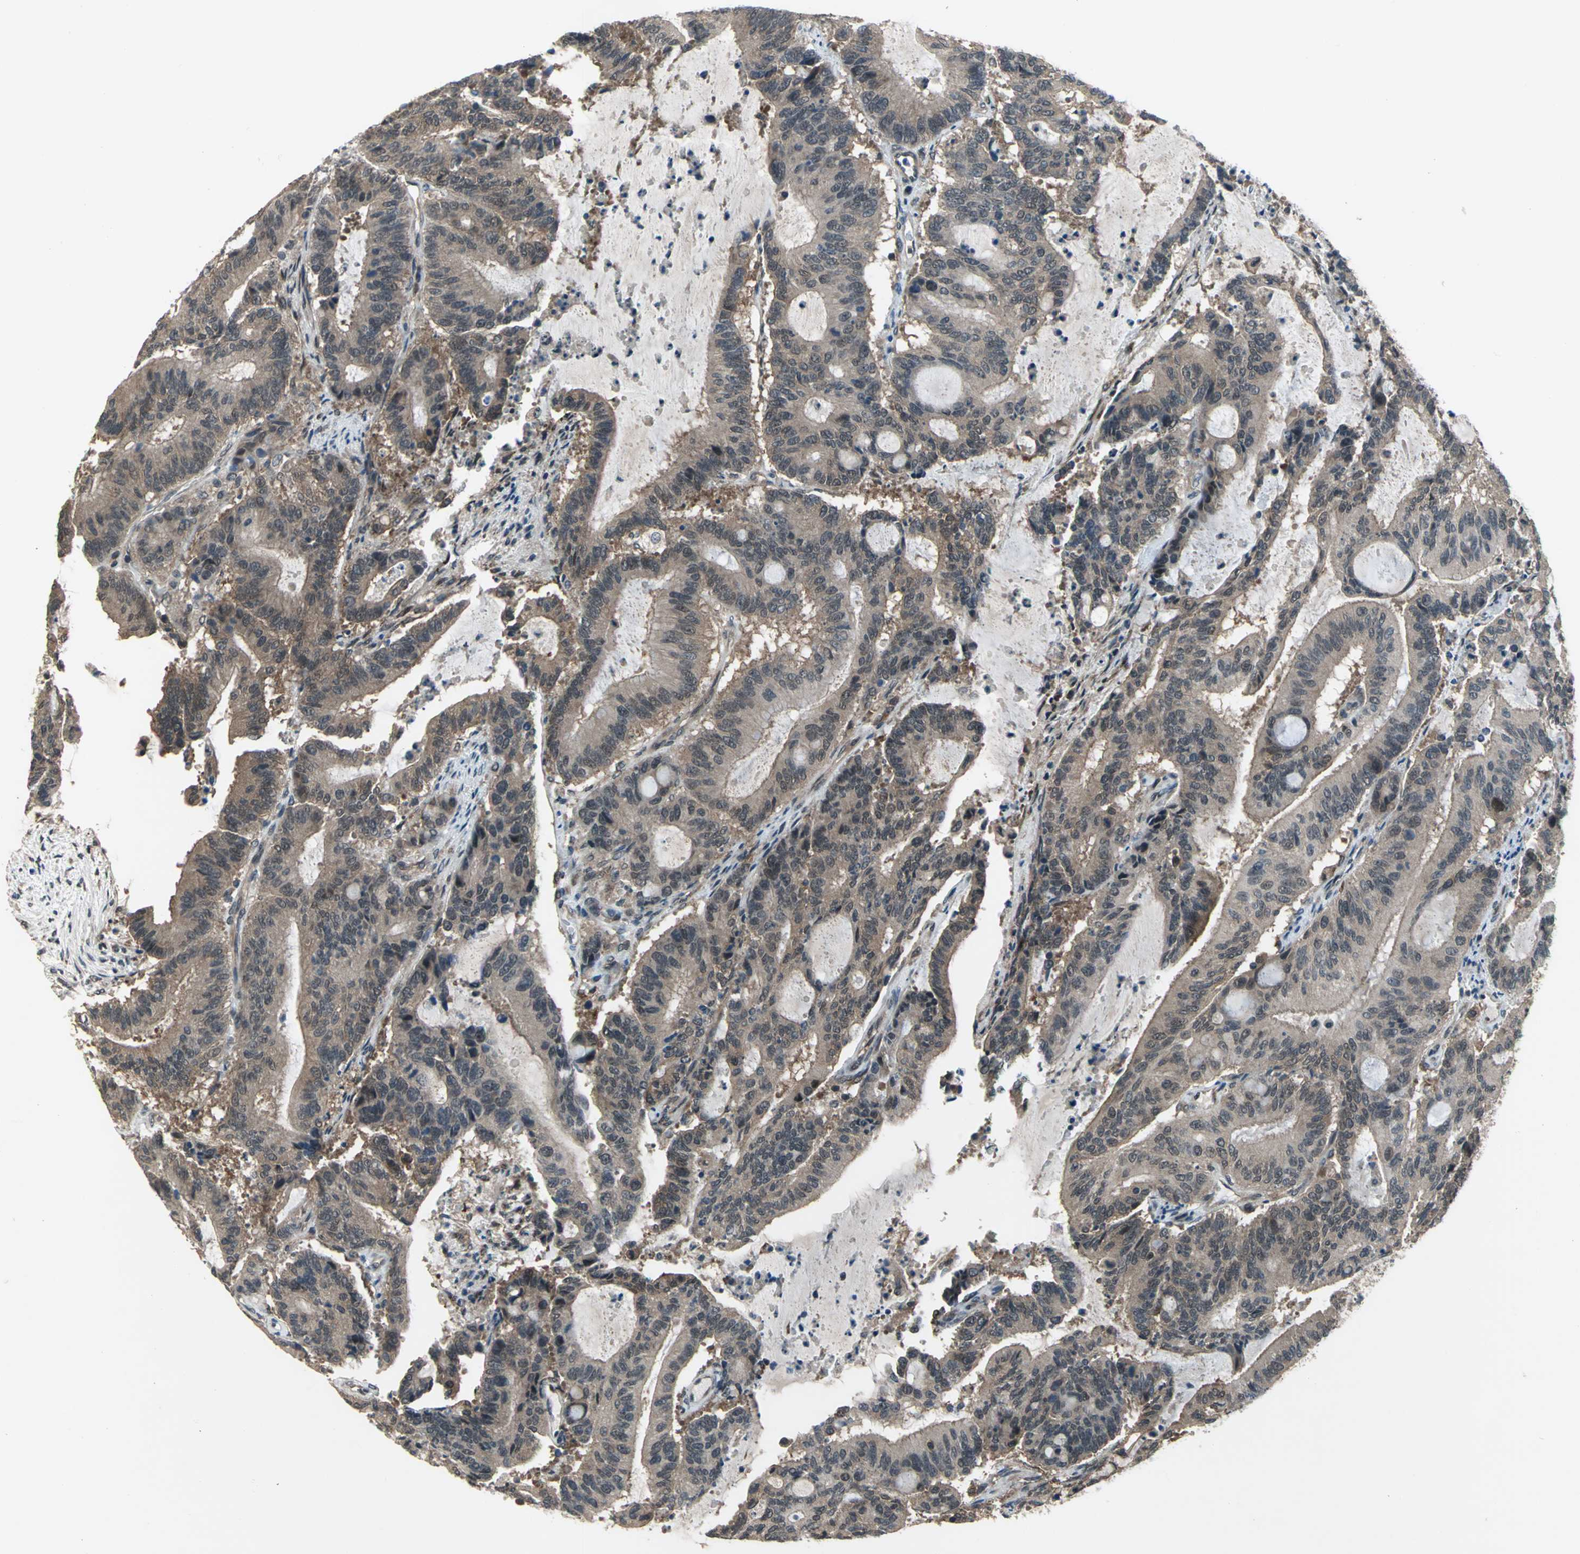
{"staining": {"intensity": "moderate", "quantity": ">75%", "location": "cytoplasmic/membranous"}, "tissue": "liver cancer", "cell_type": "Tumor cells", "image_type": "cancer", "snomed": [{"axis": "morphology", "description": "Cholangiocarcinoma"}, {"axis": "topography", "description": "Liver"}], "caption": "IHC (DAB) staining of human liver cholangiocarcinoma displays moderate cytoplasmic/membranous protein staining in approximately >75% of tumor cells.", "gene": "NFKBIE", "patient": {"sex": "female", "age": 73}}